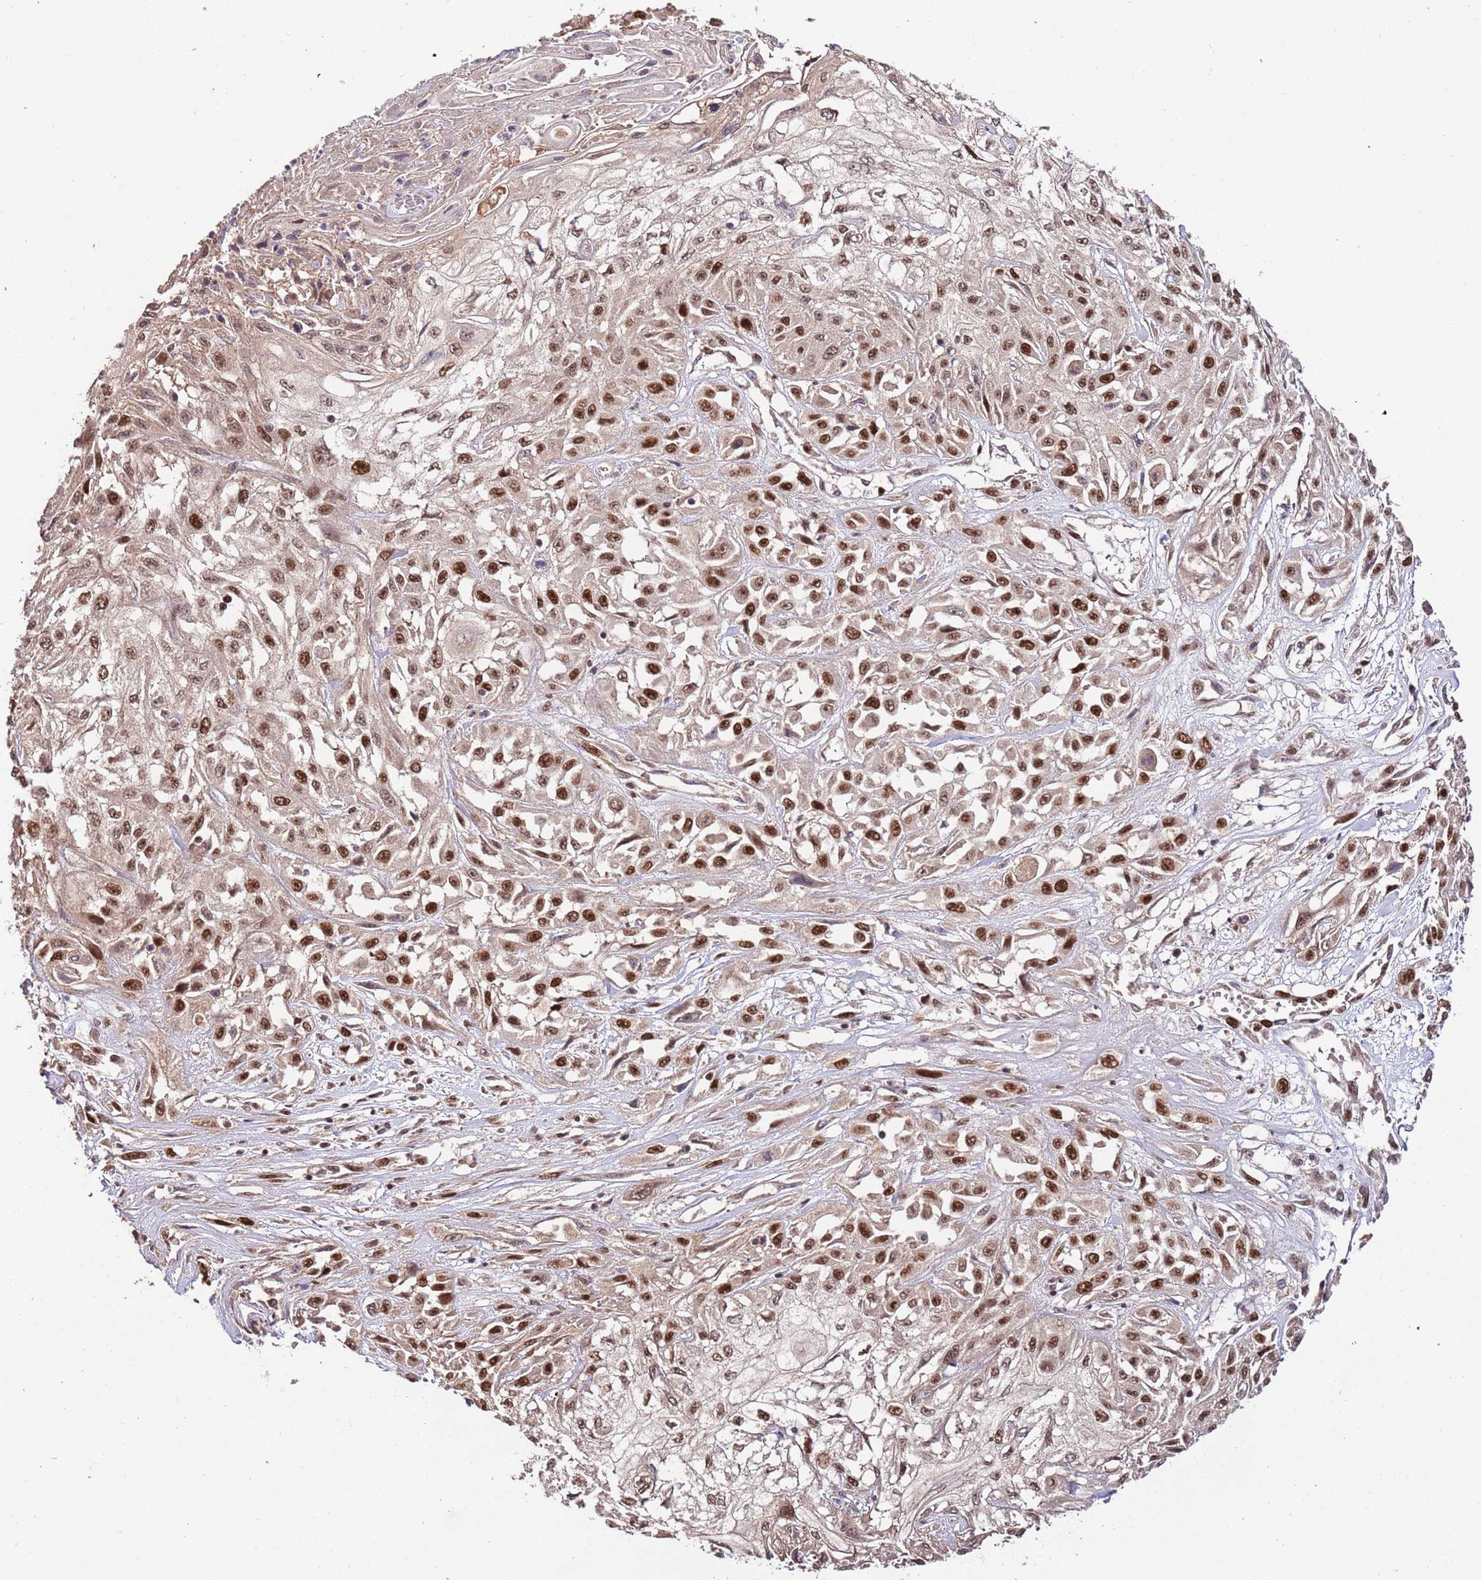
{"staining": {"intensity": "strong", "quantity": ">75%", "location": "nuclear"}, "tissue": "skin cancer", "cell_type": "Tumor cells", "image_type": "cancer", "snomed": [{"axis": "morphology", "description": "Squamous cell carcinoma, NOS"}, {"axis": "morphology", "description": "Squamous cell carcinoma, metastatic, NOS"}, {"axis": "topography", "description": "Skin"}, {"axis": "topography", "description": "Lymph node"}], "caption": "Strong nuclear protein staining is present in approximately >75% of tumor cells in skin cancer.", "gene": "RIF1", "patient": {"sex": "male", "age": 75}}